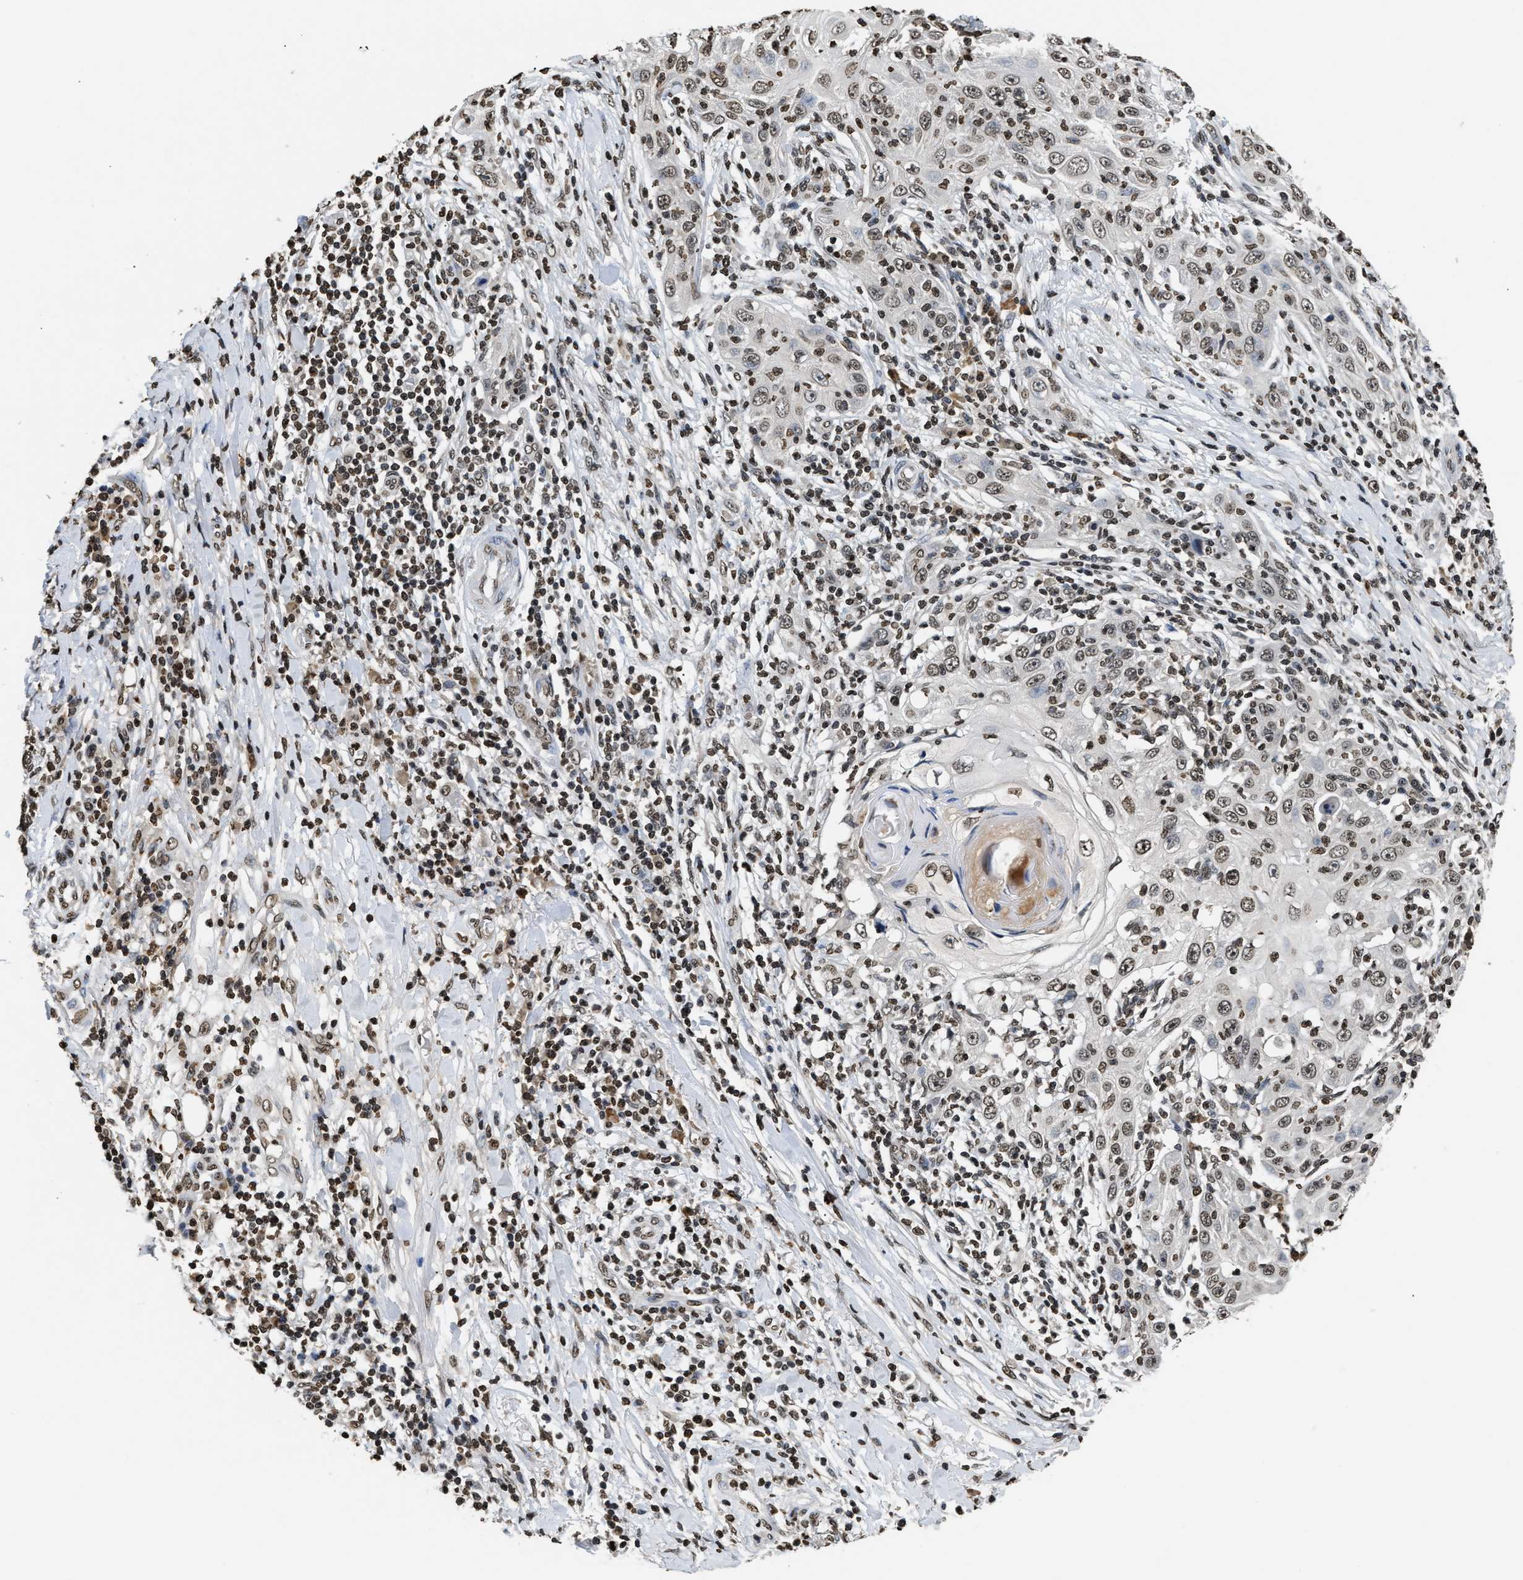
{"staining": {"intensity": "weak", "quantity": ">75%", "location": "nuclear"}, "tissue": "skin cancer", "cell_type": "Tumor cells", "image_type": "cancer", "snomed": [{"axis": "morphology", "description": "Squamous cell carcinoma, NOS"}, {"axis": "topography", "description": "Skin"}], "caption": "Protein expression analysis of human skin squamous cell carcinoma reveals weak nuclear staining in about >75% of tumor cells.", "gene": "DNASE1L3", "patient": {"sex": "female", "age": 88}}